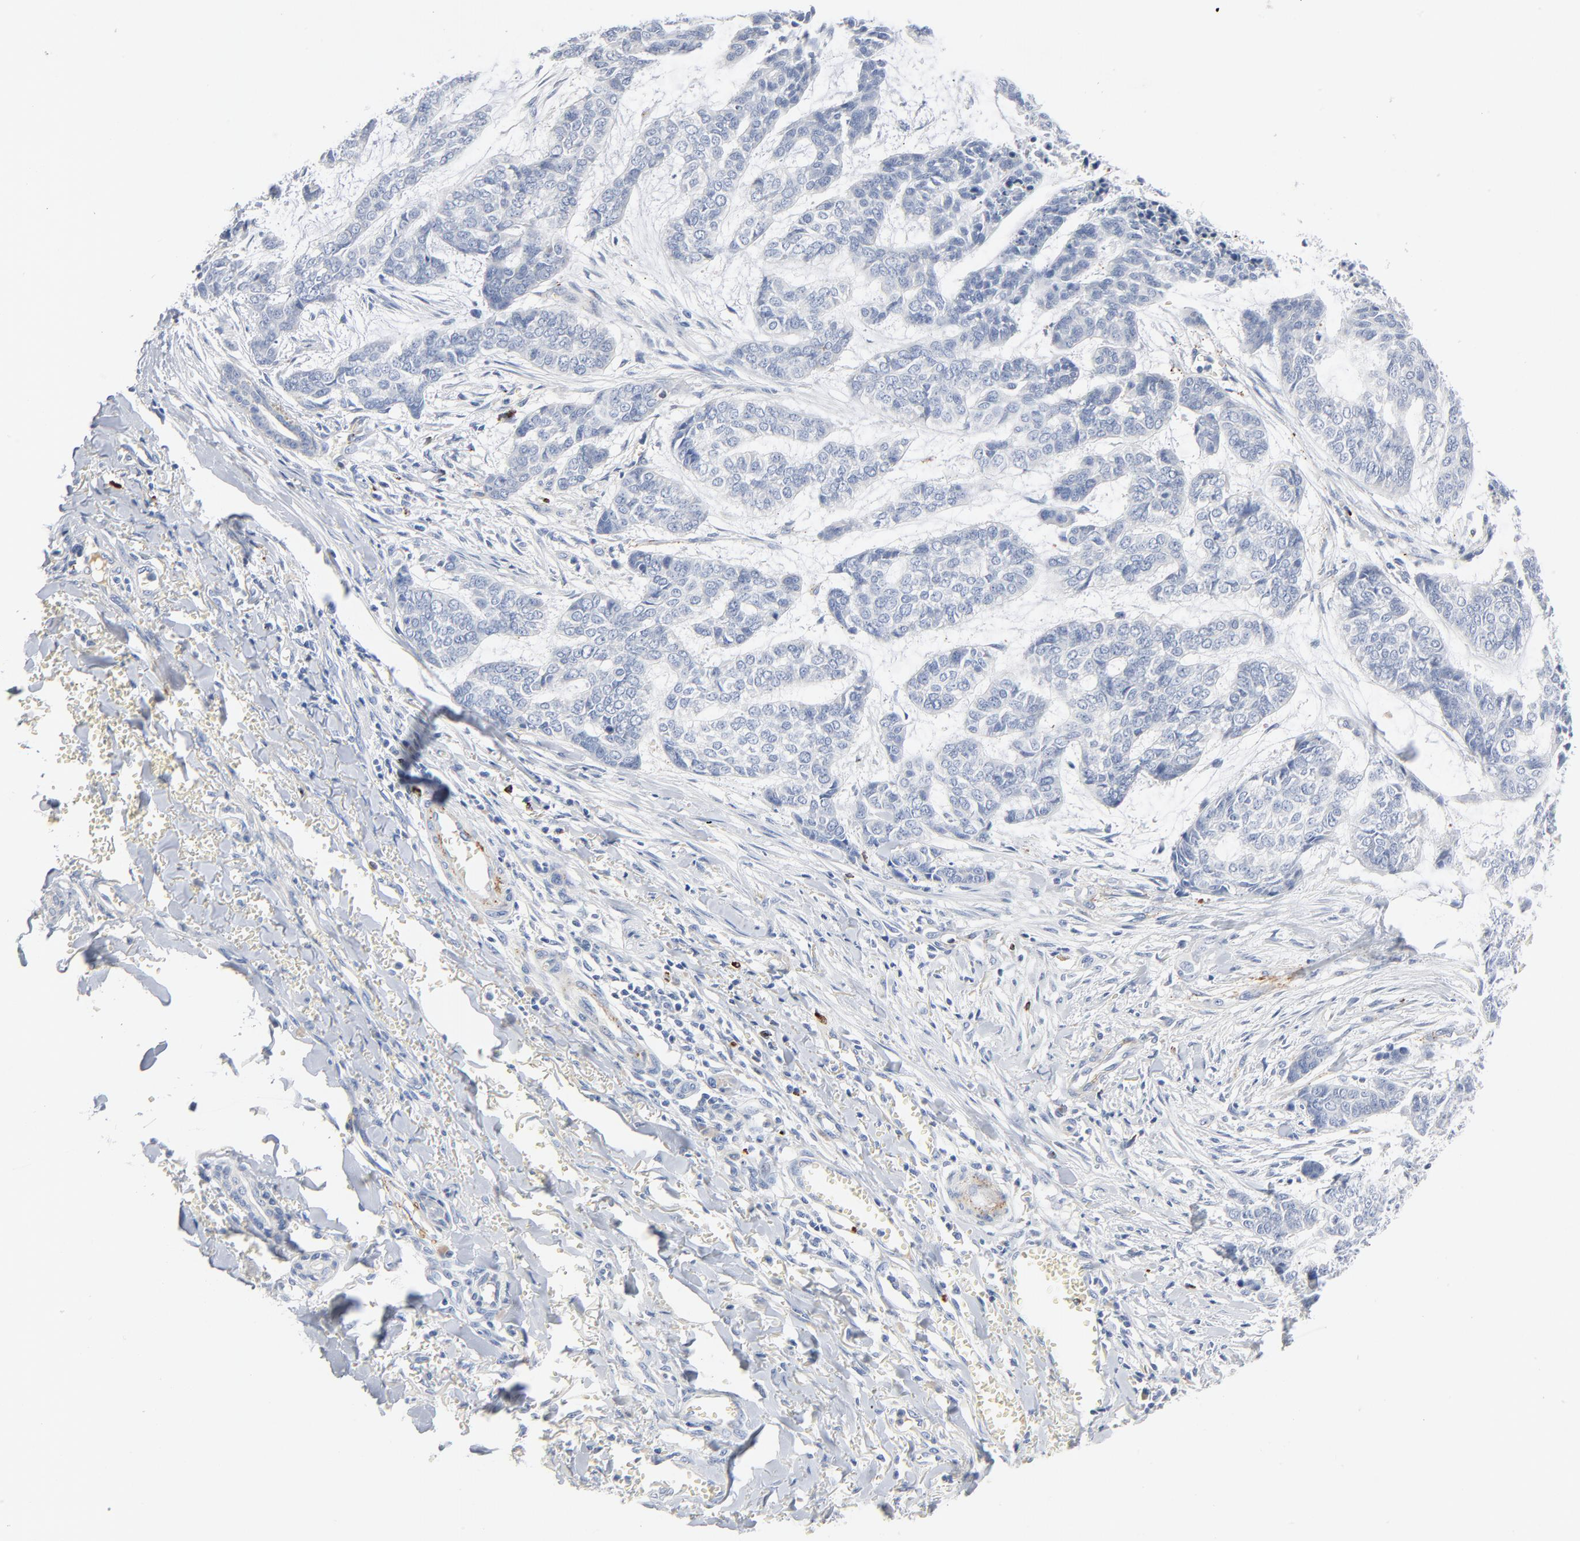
{"staining": {"intensity": "negative", "quantity": "none", "location": "none"}, "tissue": "skin cancer", "cell_type": "Tumor cells", "image_type": "cancer", "snomed": [{"axis": "morphology", "description": "Basal cell carcinoma"}, {"axis": "topography", "description": "Skin"}], "caption": "DAB (3,3'-diaminobenzidine) immunohistochemical staining of skin cancer (basal cell carcinoma) demonstrates no significant staining in tumor cells.", "gene": "GZMB", "patient": {"sex": "female", "age": 64}}